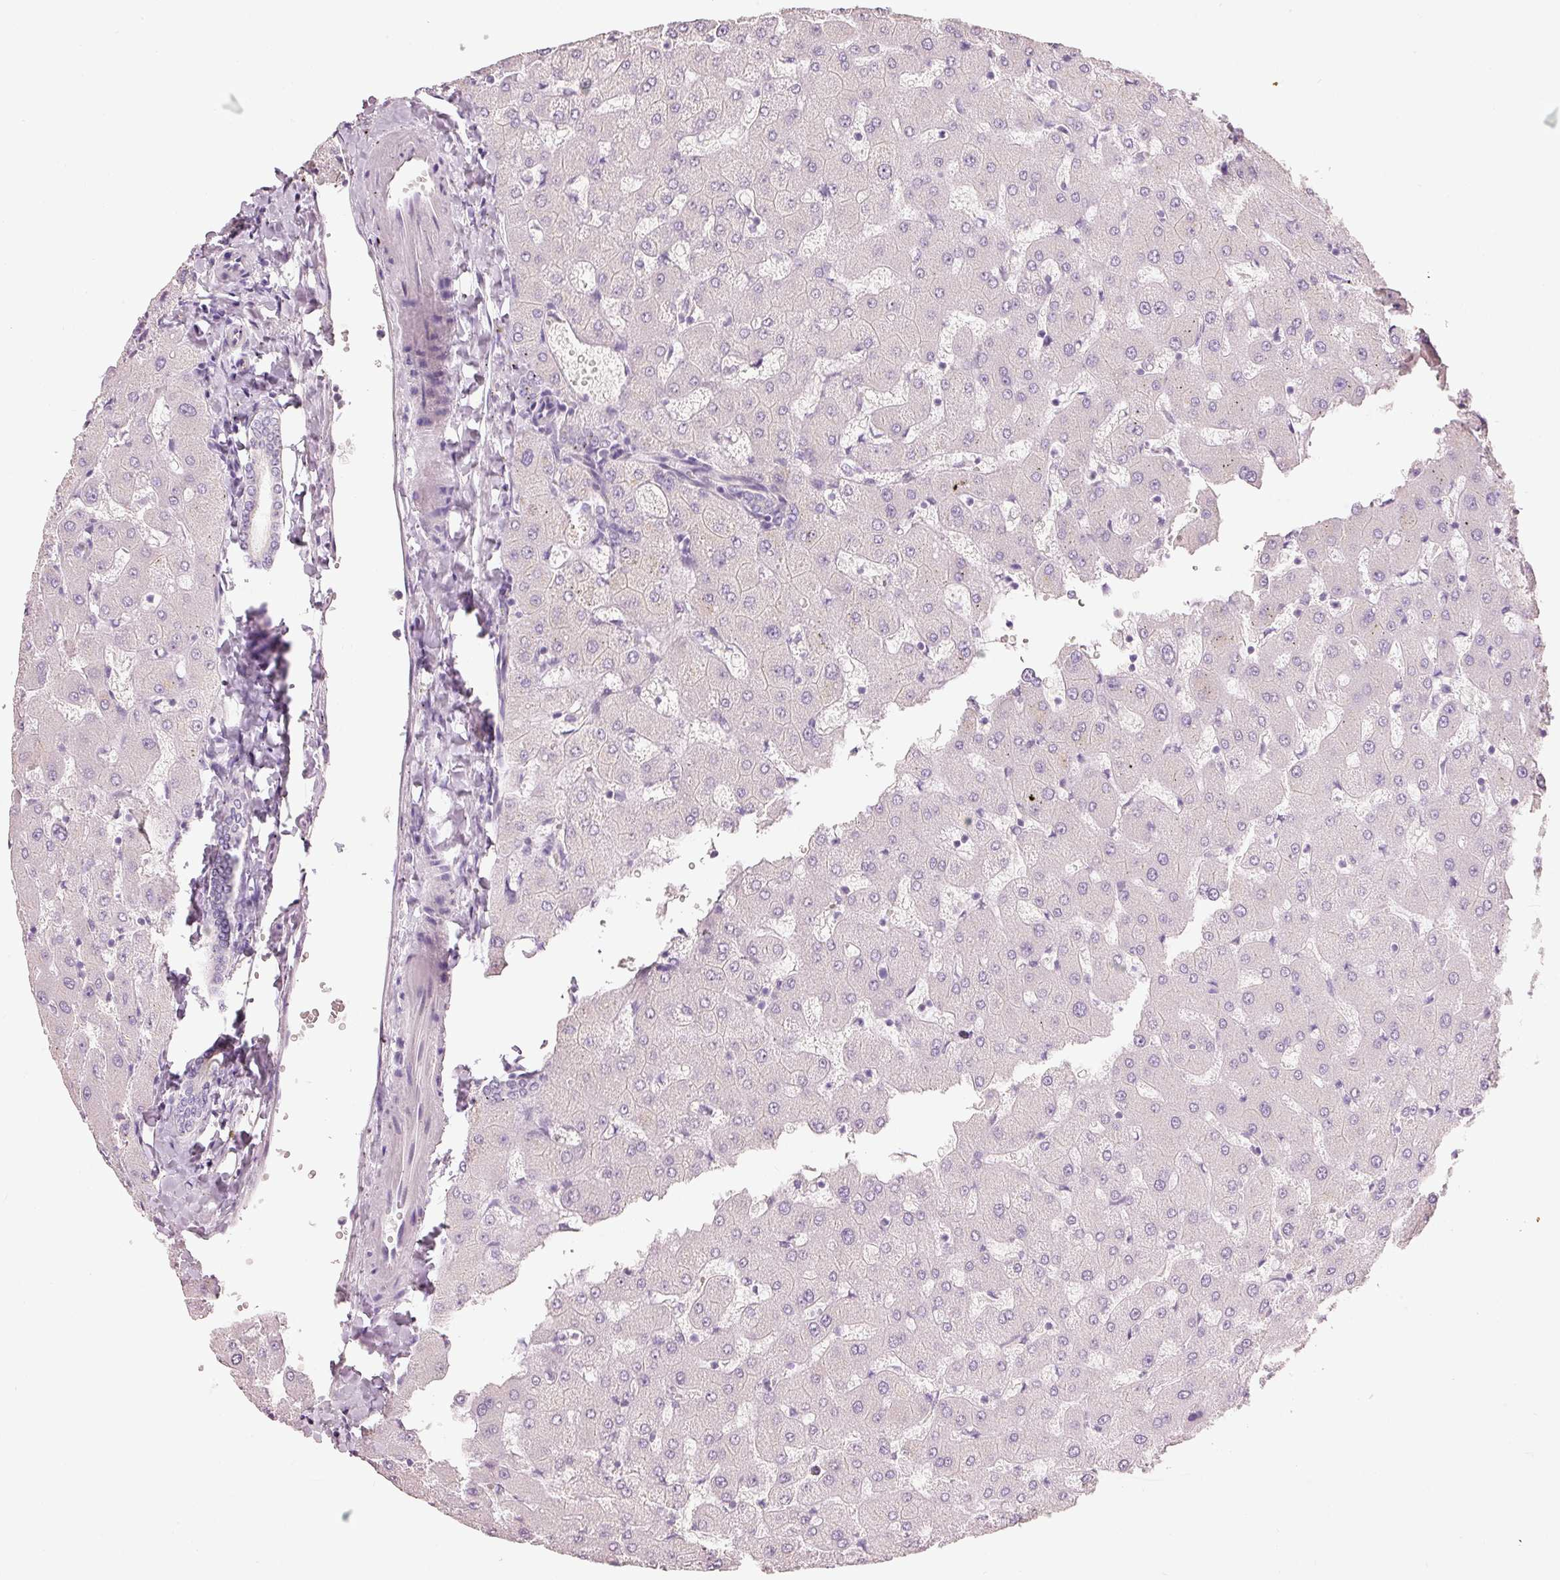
{"staining": {"intensity": "negative", "quantity": "none", "location": "none"}, "tissue": "liver", "cell_type": "Cholangiocytes", "image_type": "normal", "snomed": [{"axis": "morphology", "description": "Normal tissue, NOS"}, {"axis": "topography", "description": "Liver"}], "caption": "Immunohistochemistry of normal human liver exhibits no expression in cholangiocytes. (Brightfield microscopy of DAB immunohistochemistry at high magnification).", "gene": "OSR2", "patient": {"sex": "female", "age": 63}}